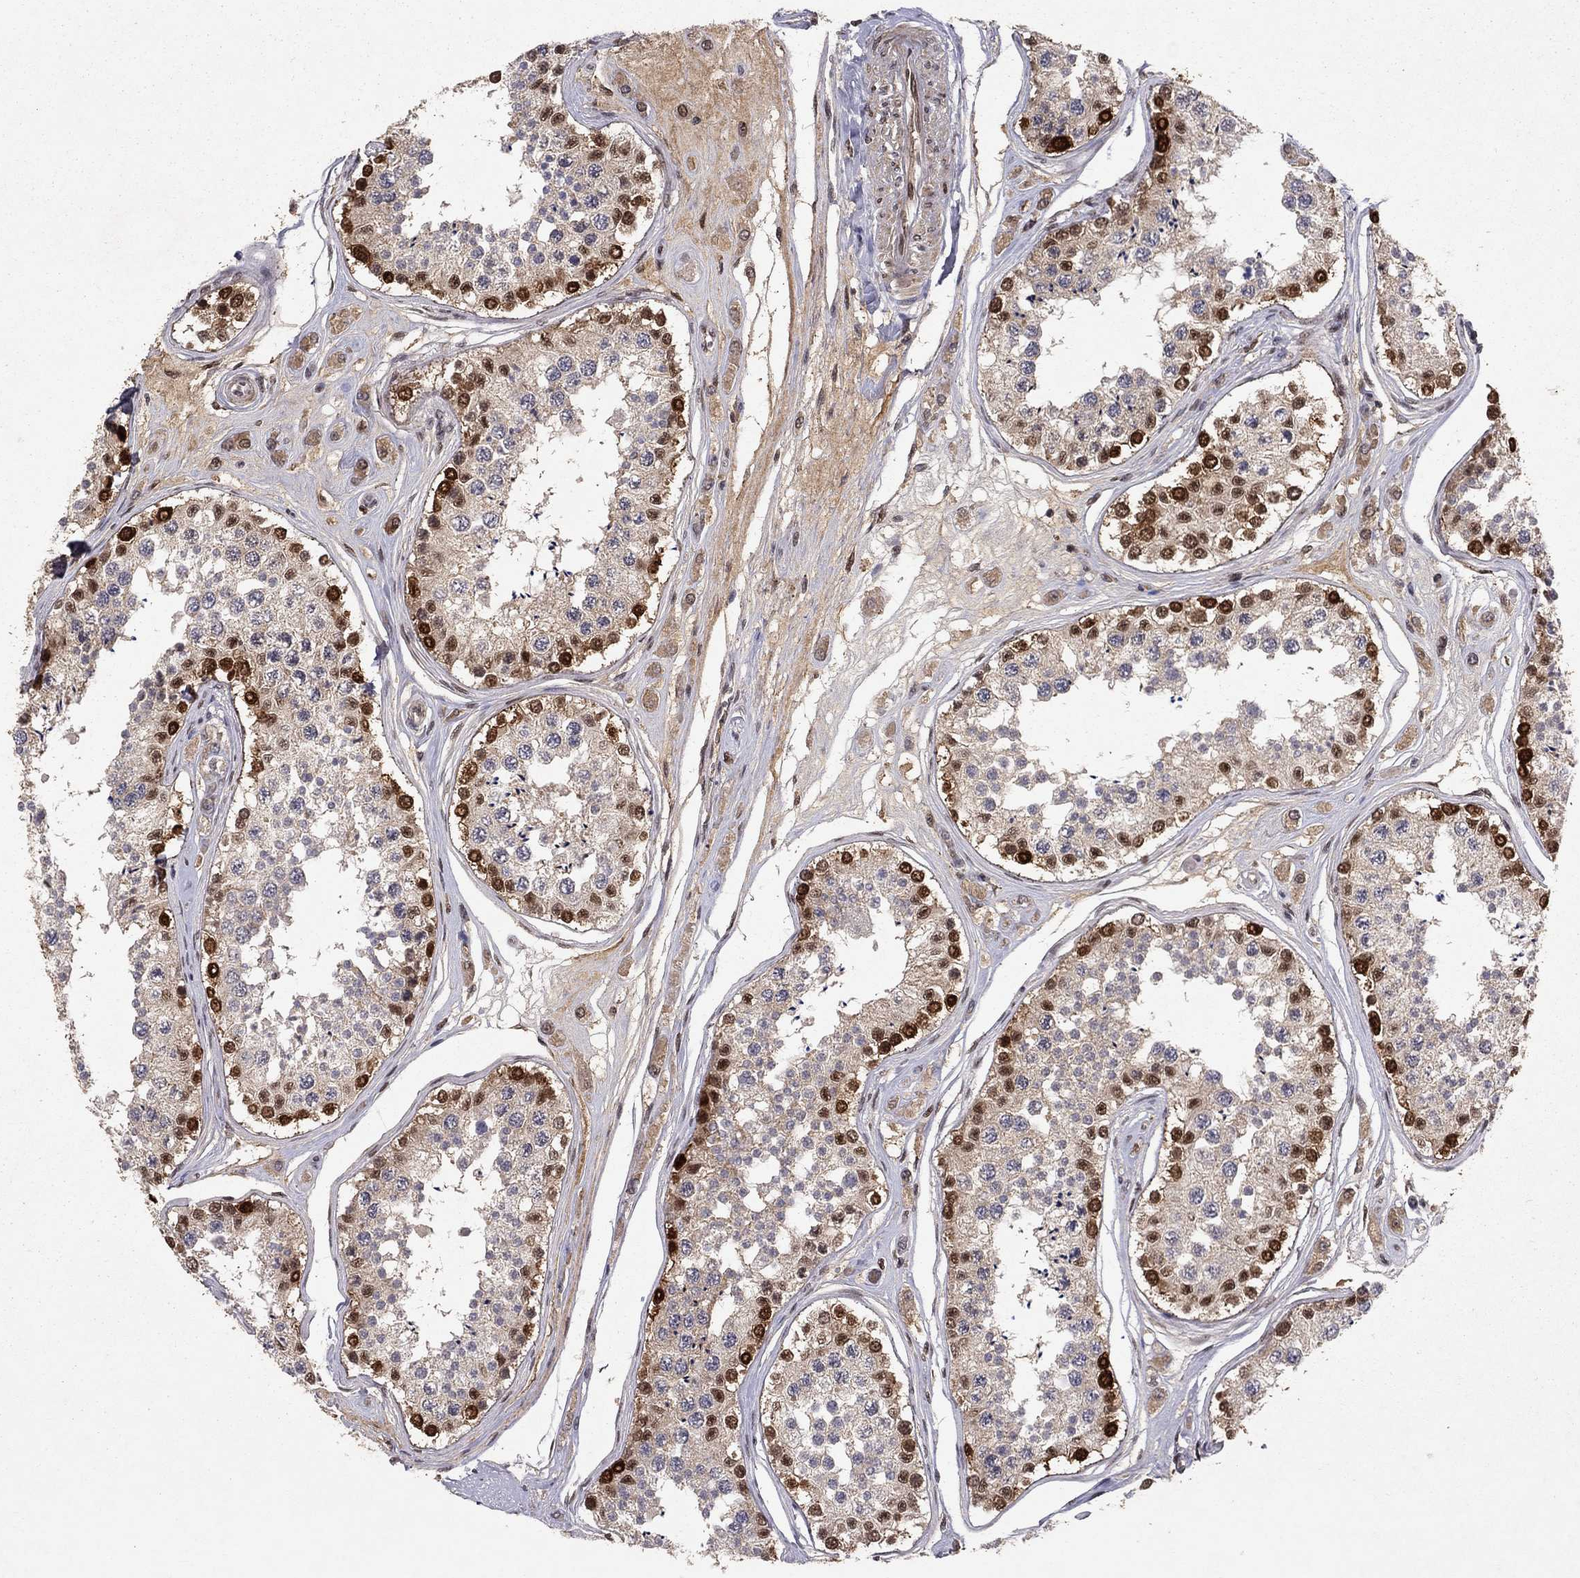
{"staining": {"intensity": "strong", "quantity": "25%-75%", "location": "nuclear"}, "tissue": "testis", "cell_type": "Cells in seminiferous ducts", "image_type": "normal", "snomed": [{"axis": "morphology", "description": "Normal tissue, NOS"}, {"axis": "topography", "description": "Testis"}], "caption": "A high-resolution image shows immunohistochemistry staining of unremarkable testis, which shows strong nuclear staining in about 25%-75% of cells in seminiferous ducts.", "gene": "CRTC1", "patient": {"sex": "male", "age": 25}}